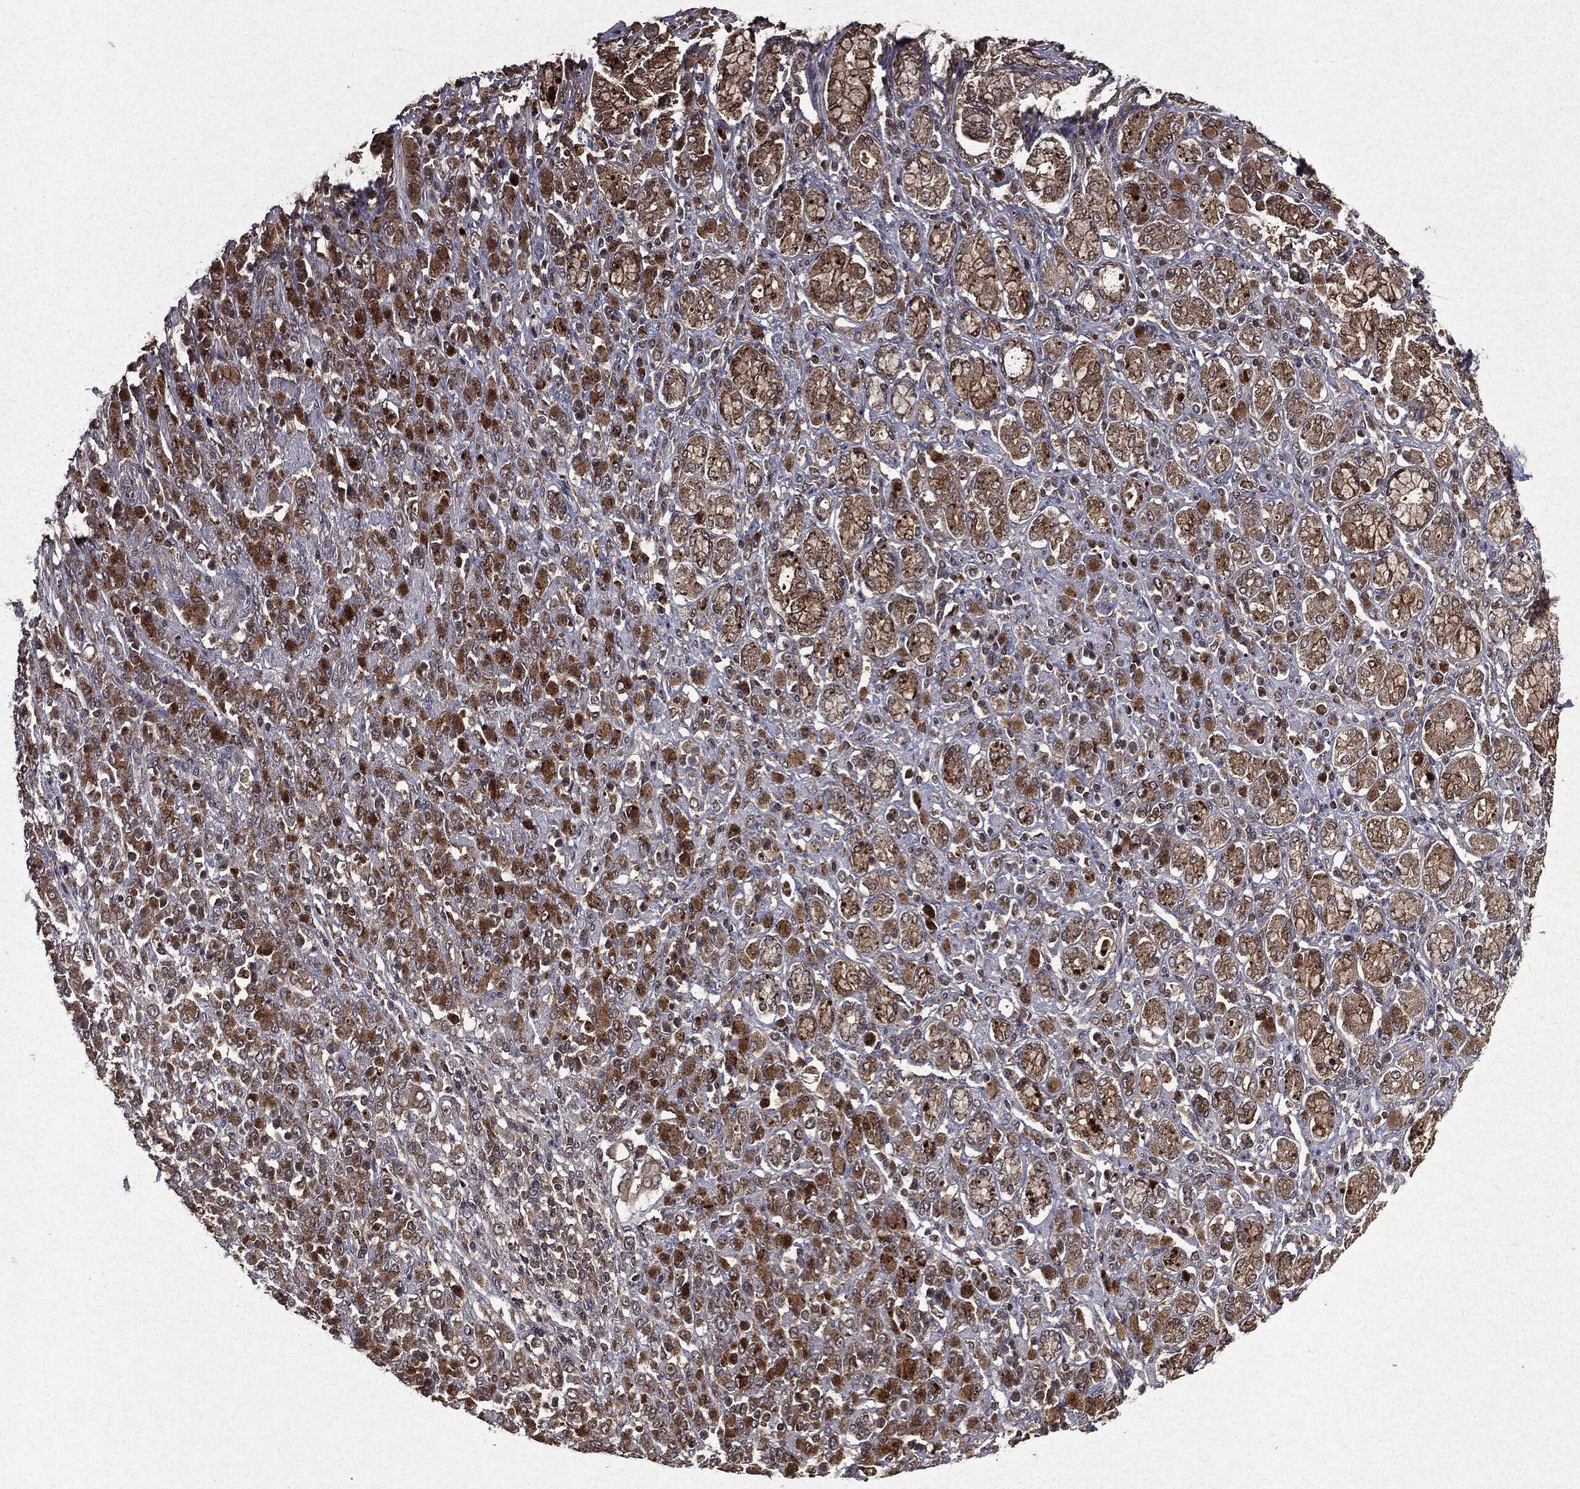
{"staining": {"intensity": "weak", "quantity": ">75%", "location": "cytoplasmic/membranous"}, "tissue": "stomach cancer", "cell_type": "Tumor cells", "image_type": "cancer", "snomed": [{"axis": "morphology", "description": "Normal tissue, NOS"}, {"axis": "morphology", "description": "Adenocarcinoma, NOS"}, {"axis": "topography", "description": "Stomach"}], "caption": "Approximately >75% of tumor cells in stomach adenocarcinoma demonstrate weak cytoplasmic/membranous protein positivity as visualized by brown immunohistochemical staining.", "gene": "MTOR", "patient": {"sex": "female", "age": 79}}